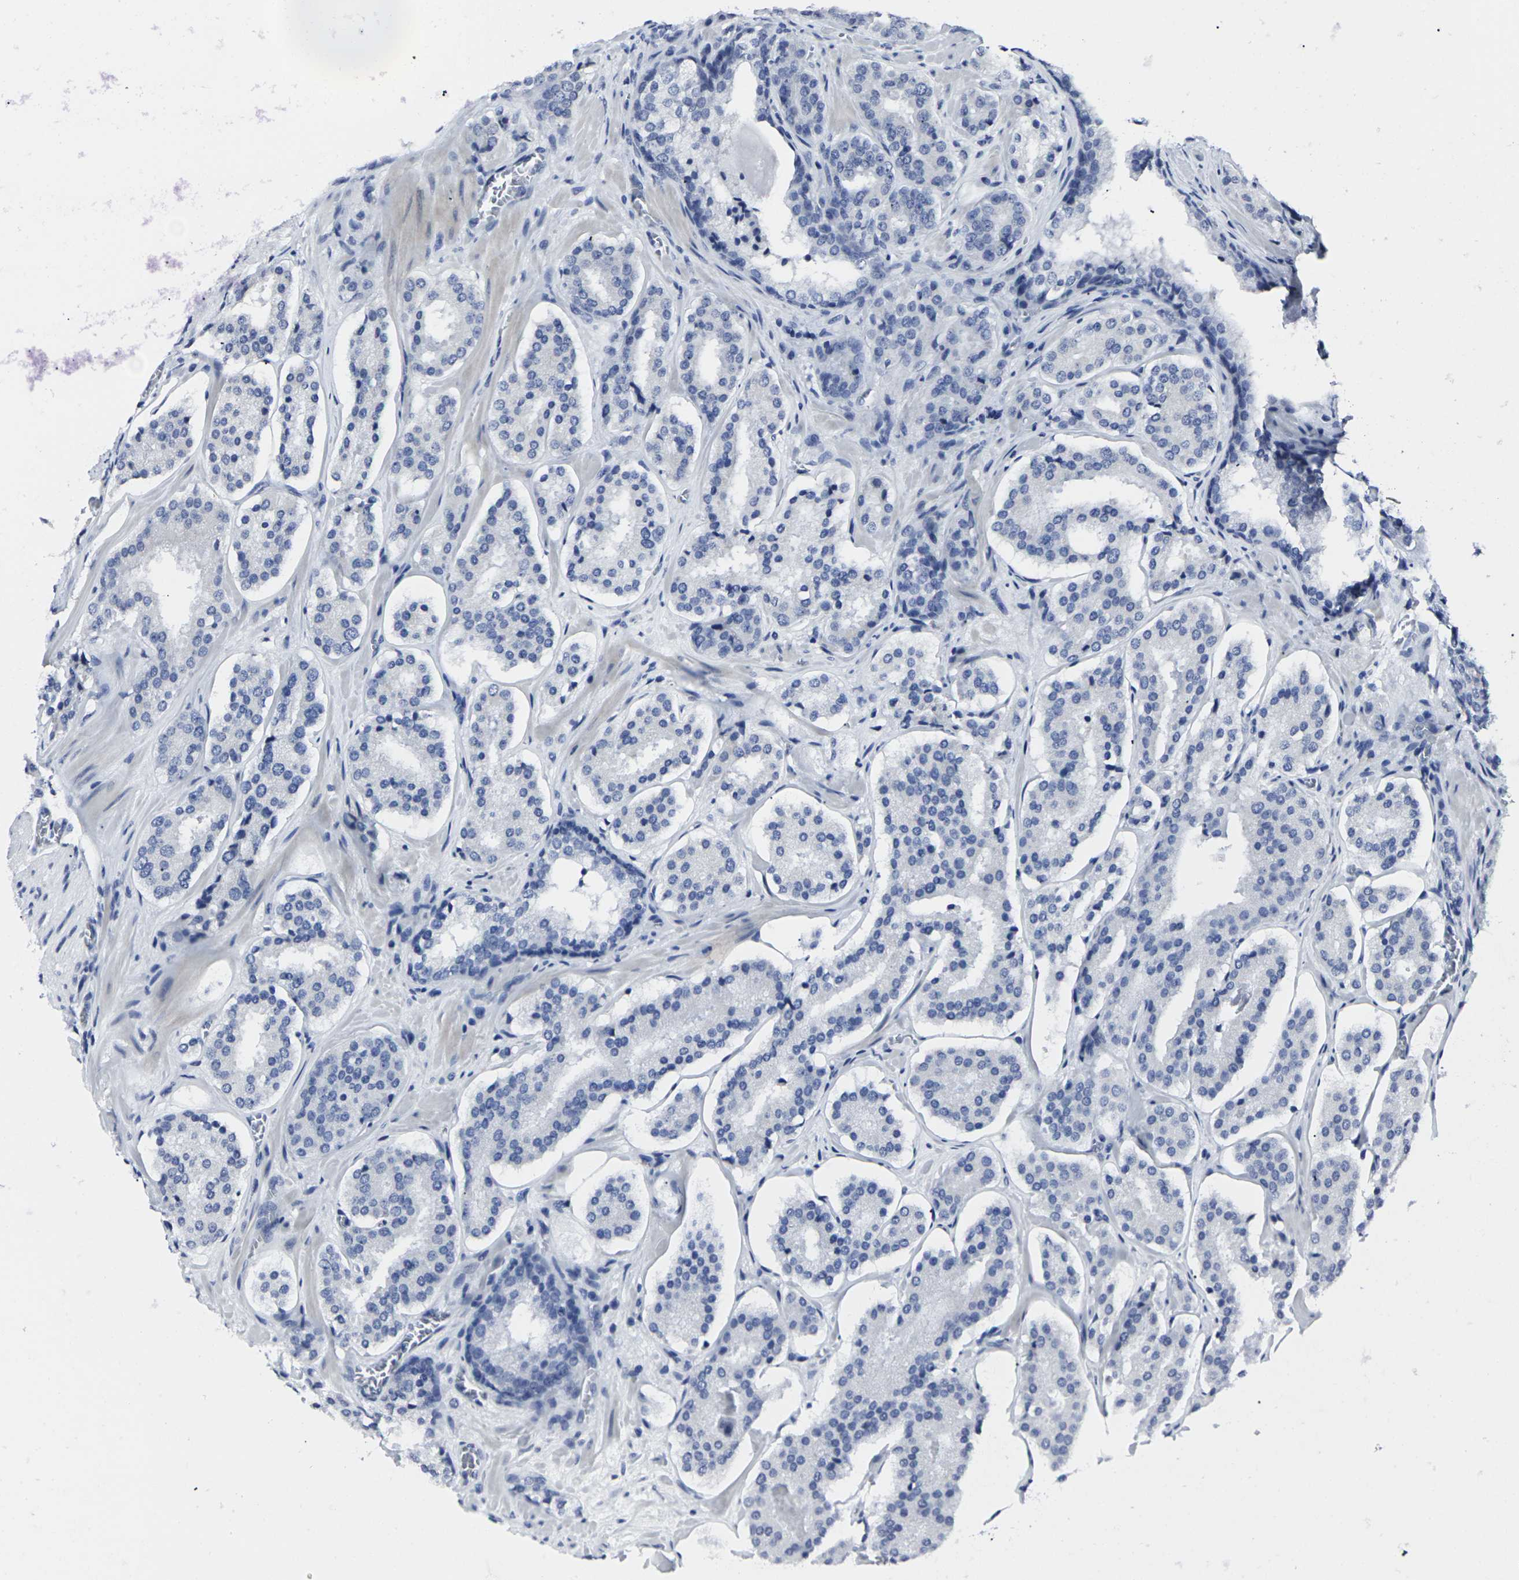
{"staining": {"intensity": "negative", "quantity": "none", "location": "none"}, "tissue": "prostate cancer", "cell_type": "Tumor cells", "image_type": "cancer", "snomed": [{"axis": "morphology", "description": "Adenocarcinoma, High grade"}, {"axis": "topography", "description": "Prostate"}], "caption": "There is no significant expression in tumor cells of prostate high-grade adenocarcinoma.", "gene": "MSANTD4", "patient": {"sex": "male", "age": 60}}